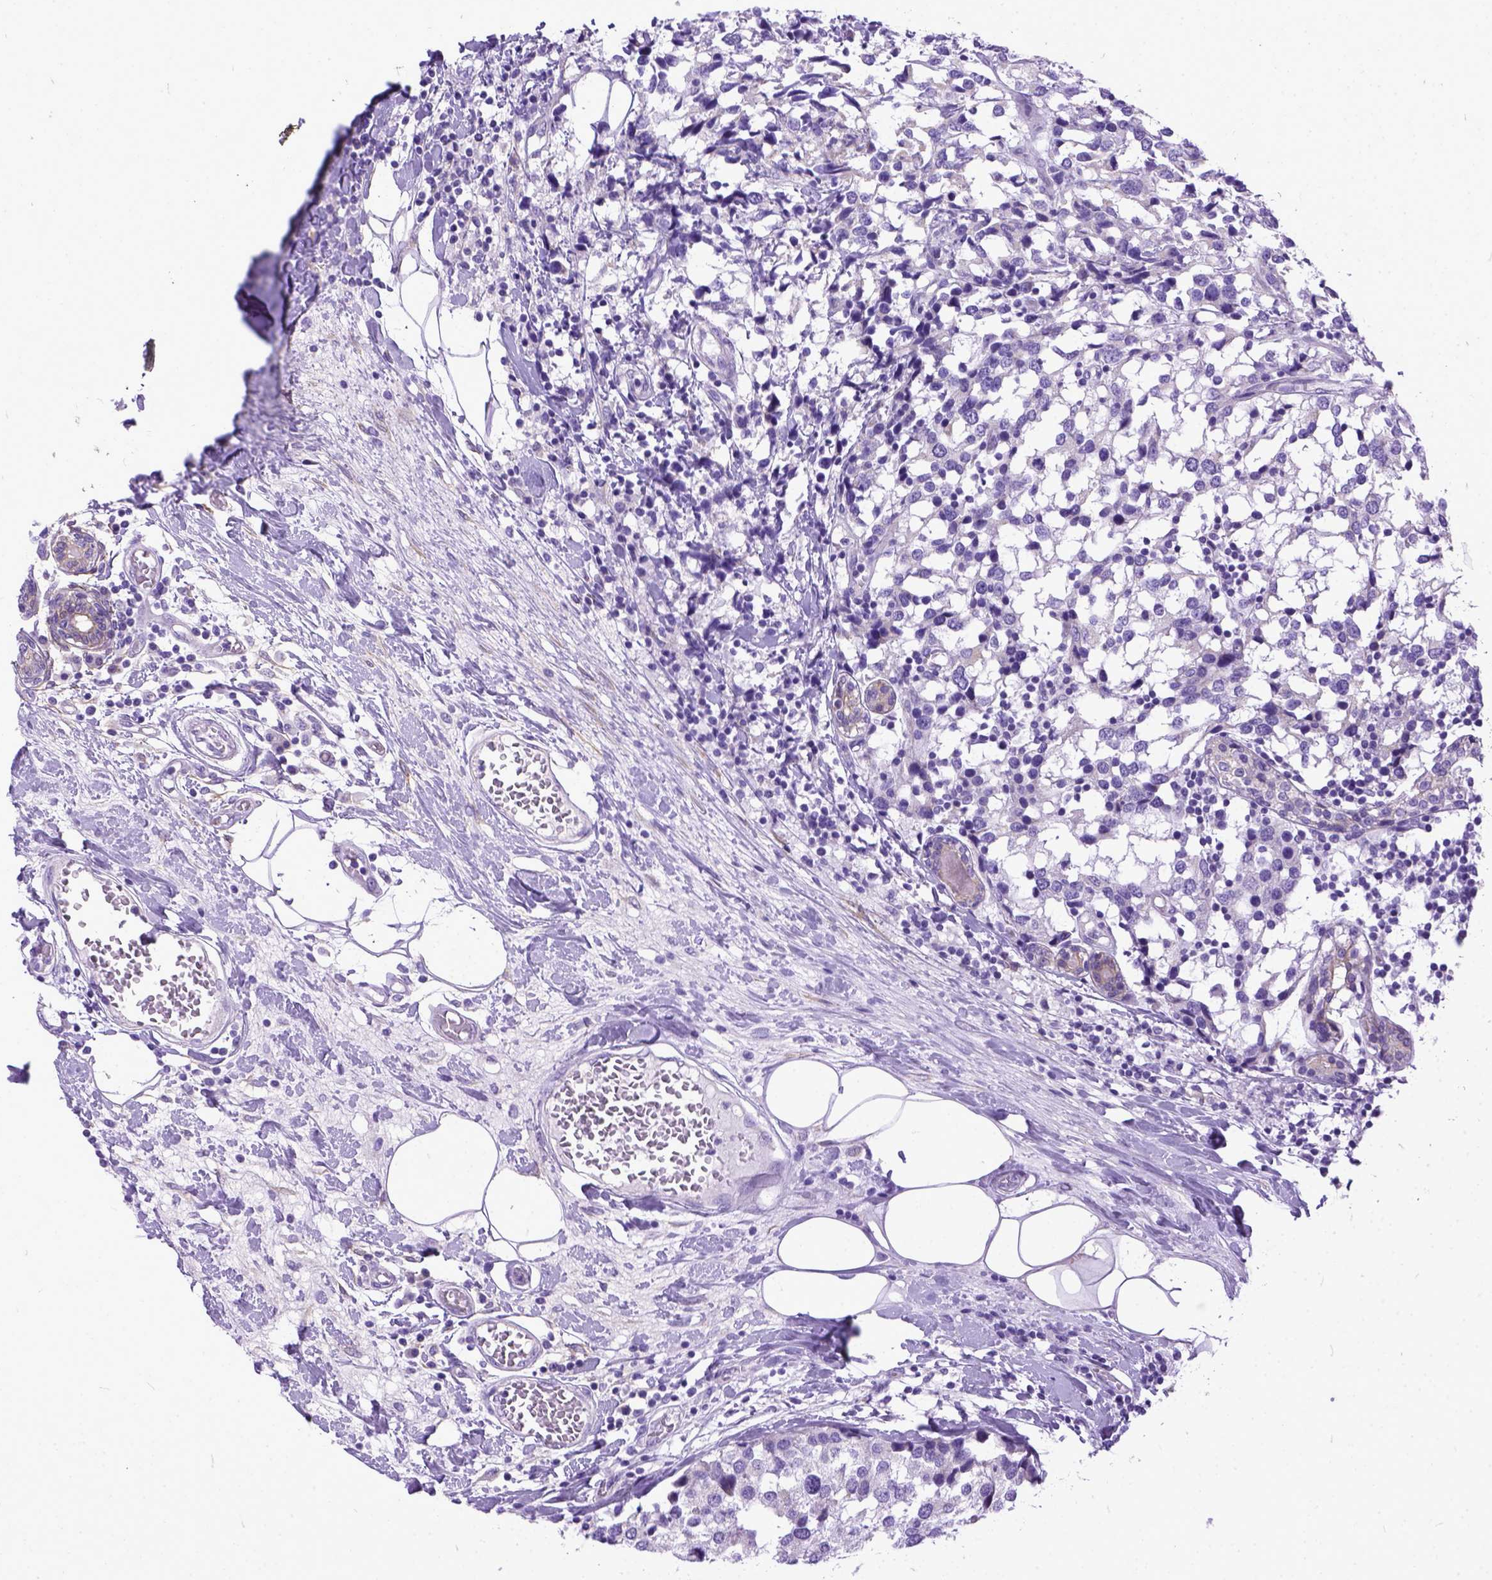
{"staining": {"intensity": "negative", "quantity": "none", "location": "none"}, "tissue": "breast cancer", "cell_type": "Tumor cells", "image_type": "cancer", "snomed": [{"axis": "morphology", "description": "Lobular carcinoma"}, {"axis": "topography", "description": "Breast"}], "caption": "A histopathology image of lobular carcinoma (breast) stained for a protein shows no brown staining in tumor cells.", "gene": "PPL", "patient": {"sex": "female", "age": 59}}